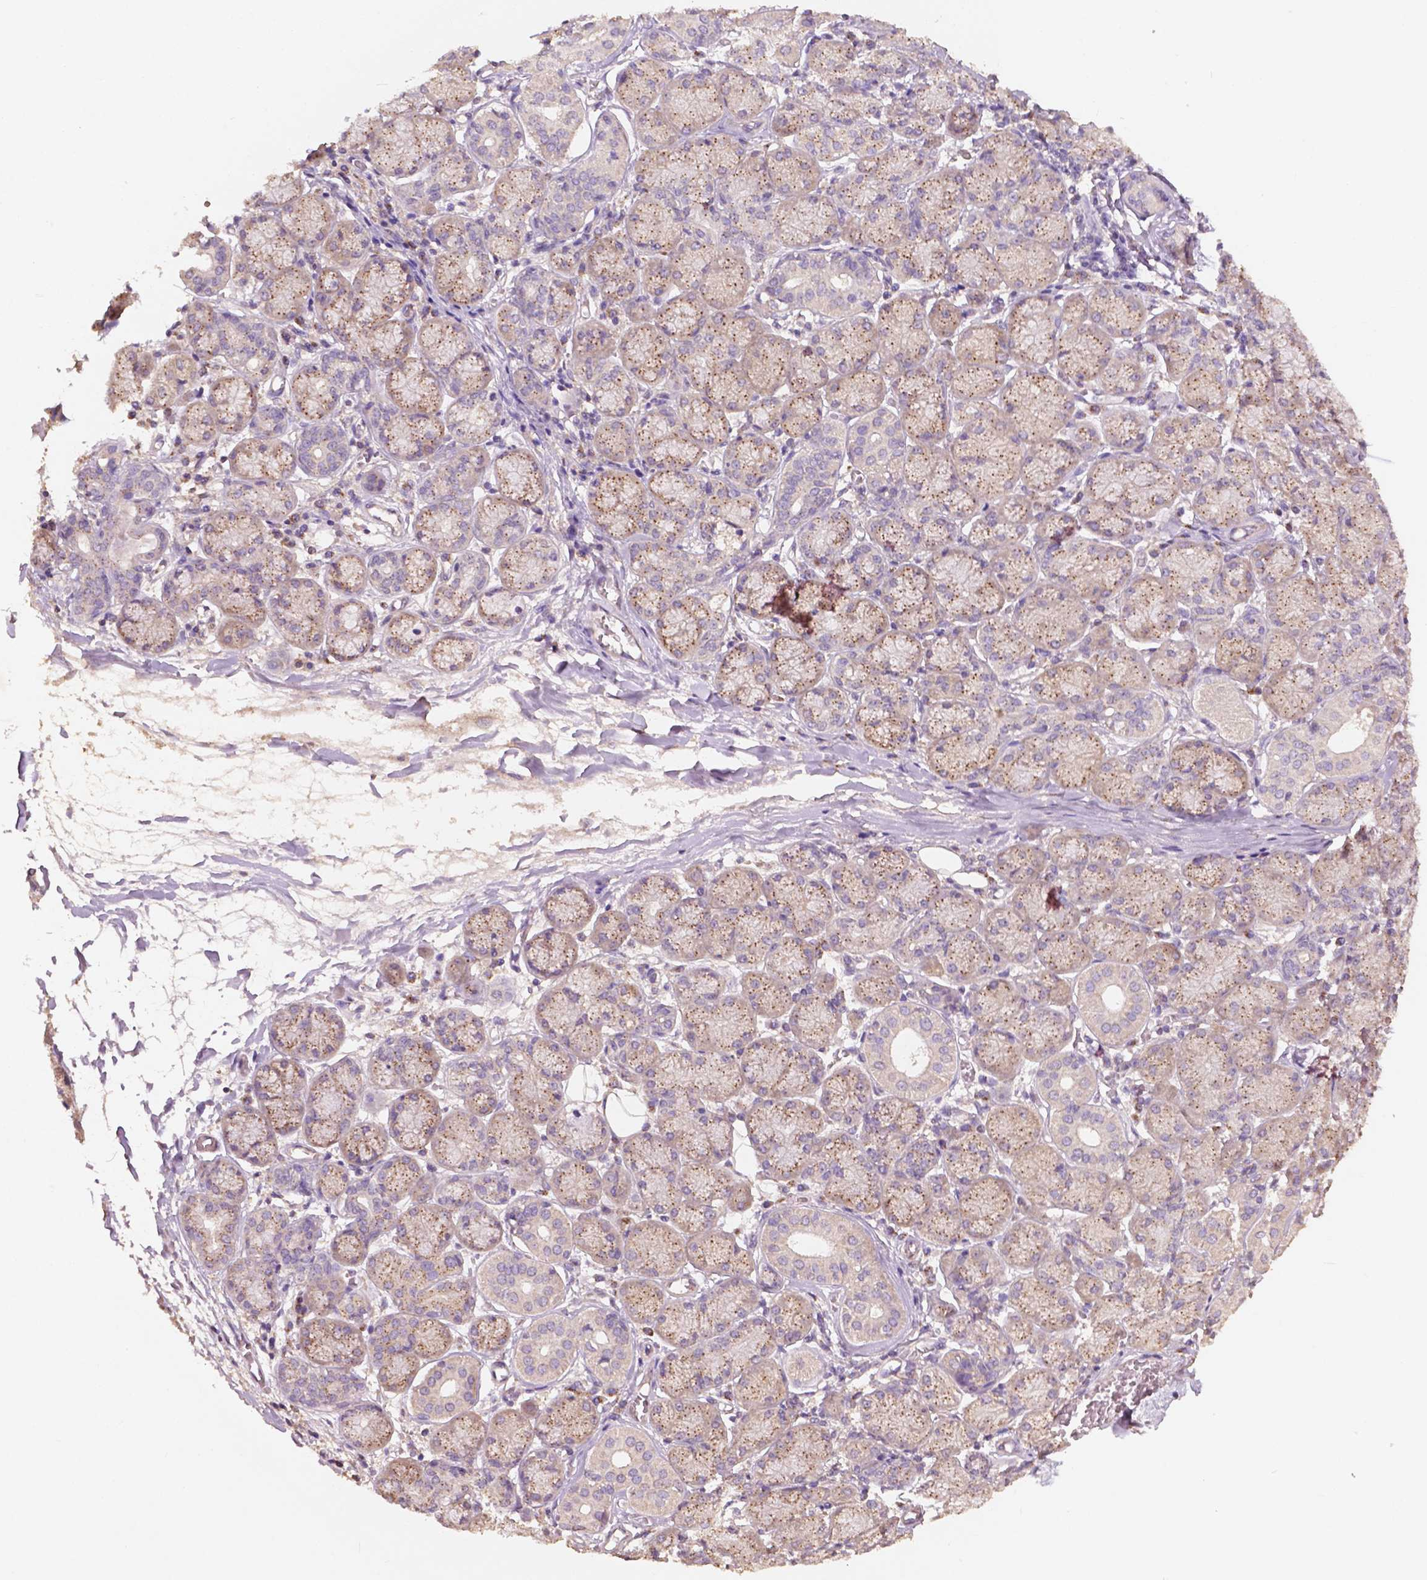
{"staining": {"intensity": "moderate", "quantity": ">75%", "location": "cytoplasmic/membranous"}, "tissue": "salivary gland", "cell_type": "Glandular cells", "image_type": "normal", "snomed": [{"axis": "morphology", "description": "Normal tissue, NOS"}, {"axis": "topography", "description": "Salivary gland"}, {"axis": "topography", "description": "Peripheral nerve tissue"}], "caption": "Brown immunohistochemical staining in unremarkable human salivary gland demonstrates moderate cytoplasmic/membranous staining in approximately >75% of glandular cells. (DAB = brown stain, brightfield microscopy at high magnification).", "gene": "CHPT1", "patient": {"sex": "female", "age": 24}}